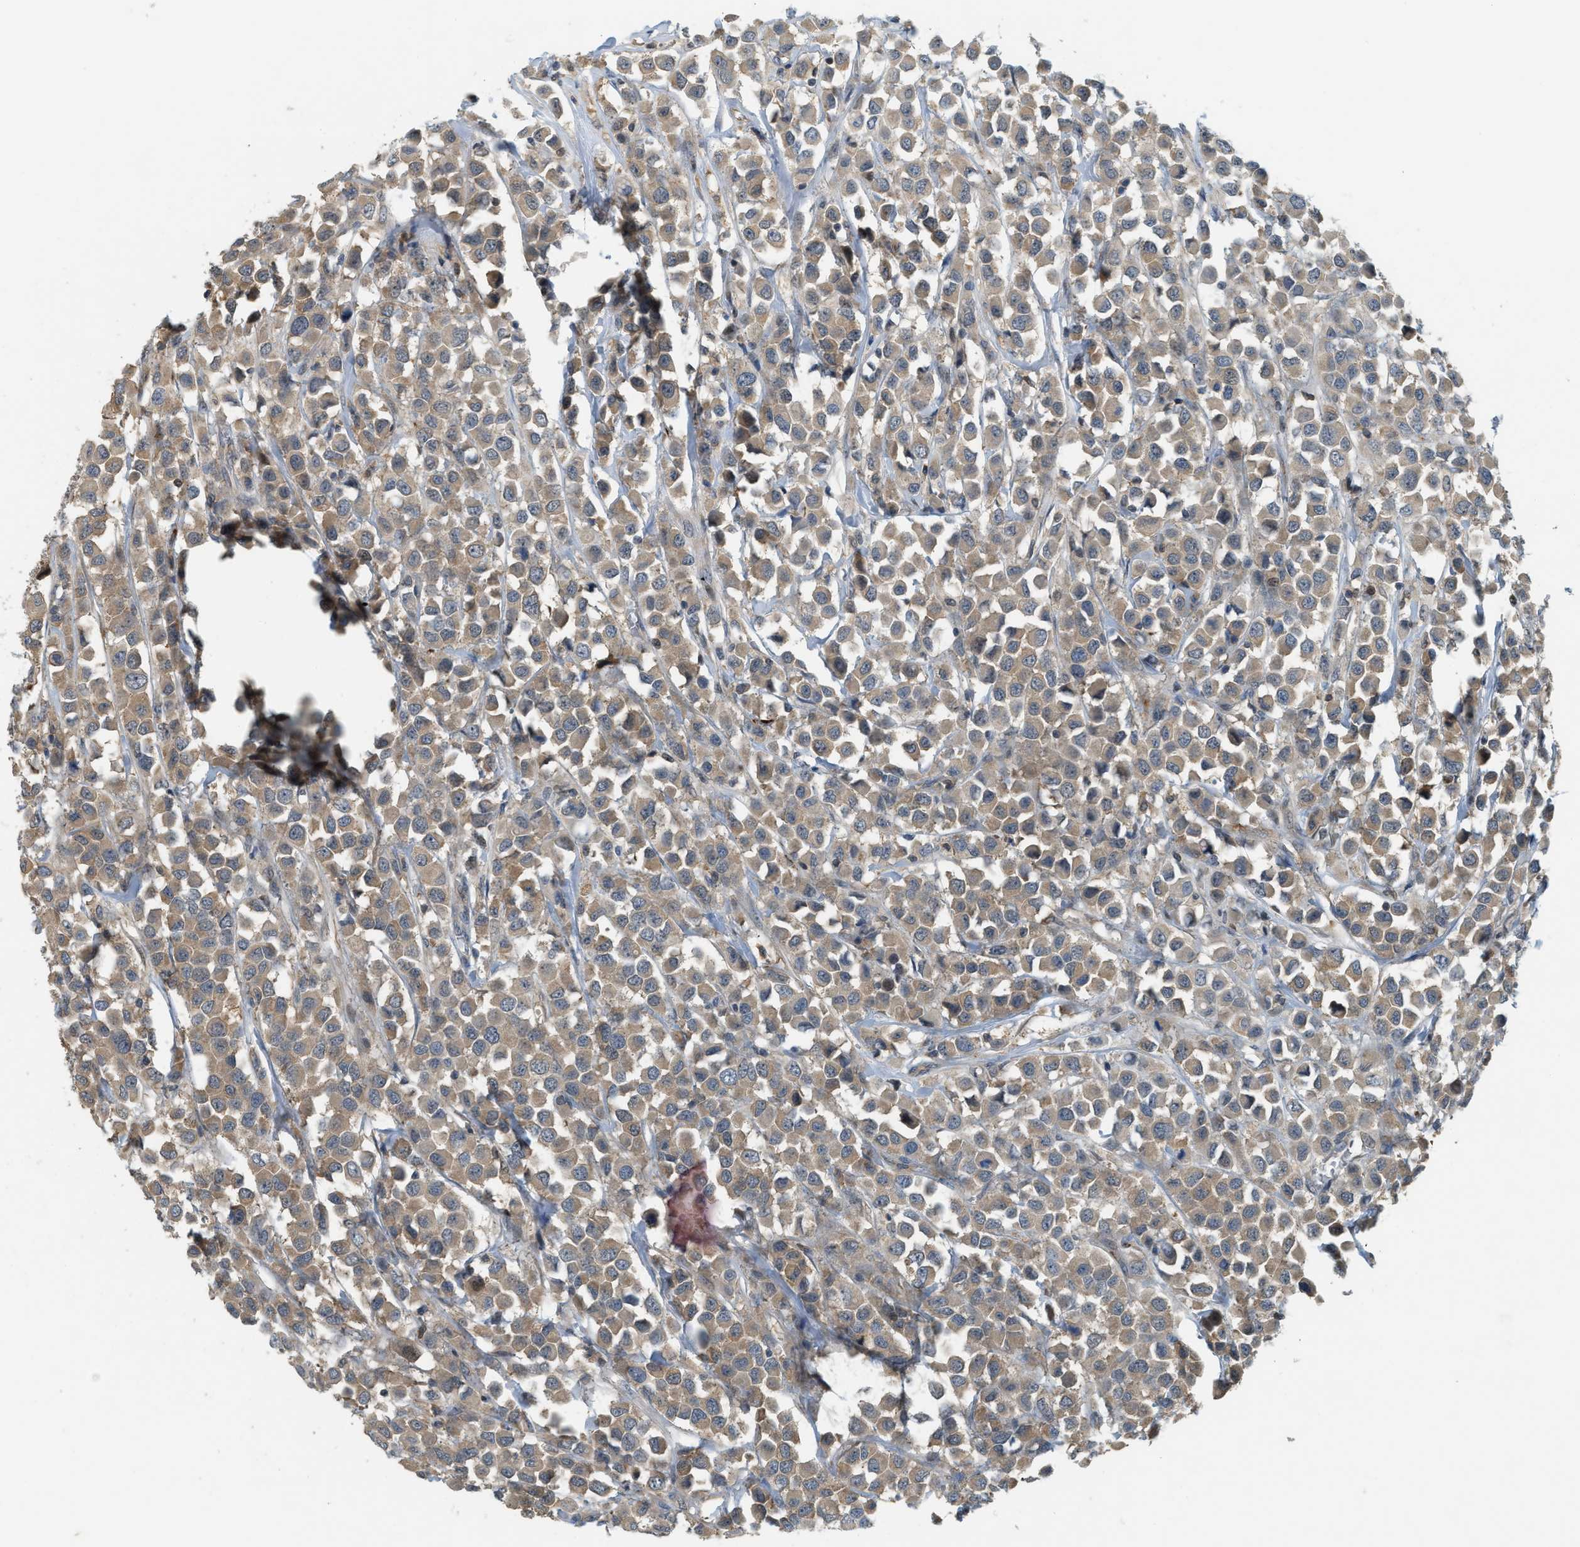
{"staining": {"intensity": "weak", "quantity": ">75%", "location": "cytoplasmic/membranous"}, "tissue": "breast cancer", "cell_type": "Tumor cells", "image_type": "cancer", "snomed": [{"axis": "morphology", "description": "Duct carcinoma"}, {"axis": "topography", "description": "Breast"}], "caption": "Immunohistochemistry (IHC) image of neoplastic tissue: breast cancer (infiltrating ductal carcinoma) stained using immunohistochemistry (IHC) reveals low levels of weak protein expression localized specifically in the cytoplasmic/membranous of tumor cells, appearing as a cytoplasmic/membranous brown color.", "gene": "PDCL3", "patient": {"sex": "female", "age": 61}}